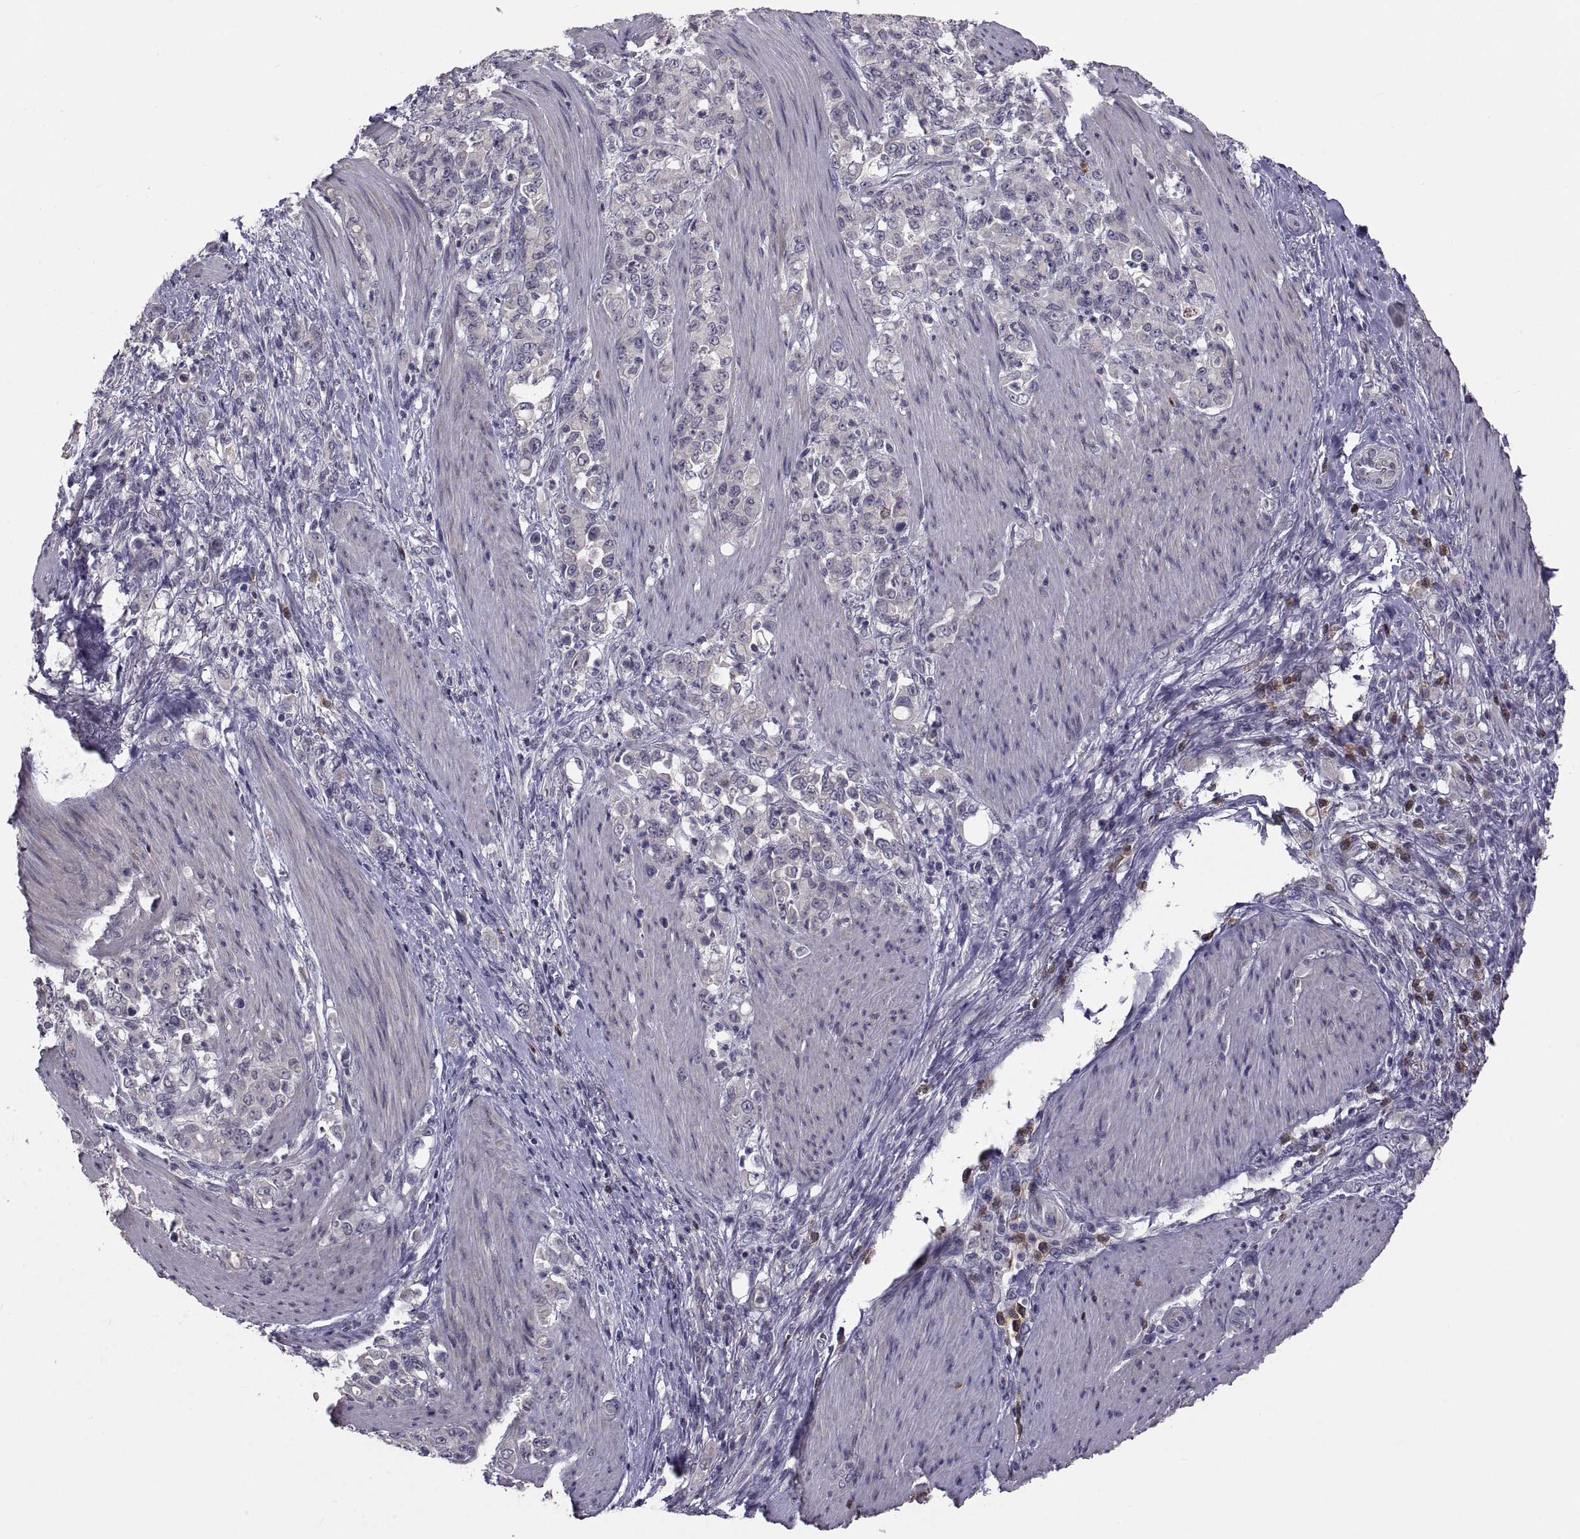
{"staining": {"intensity": "negative", "quantity": "none", "location": "none"}, "tissue": "stomach cancer", "cell_type": "Tumor cells", "image_type": "cancer", "snomed": [{"axis": "morphology", "description": "Adenocarcinoma, NOS"}, {"axis": "topography", "description": "Stomach"}], "caption": "The micrograph reveals no significant staining in tumor cells of stomach cancer (adenocarcinoma).", "gene": "NPTX2", "patient": {"sex": "female", "age": 79}}